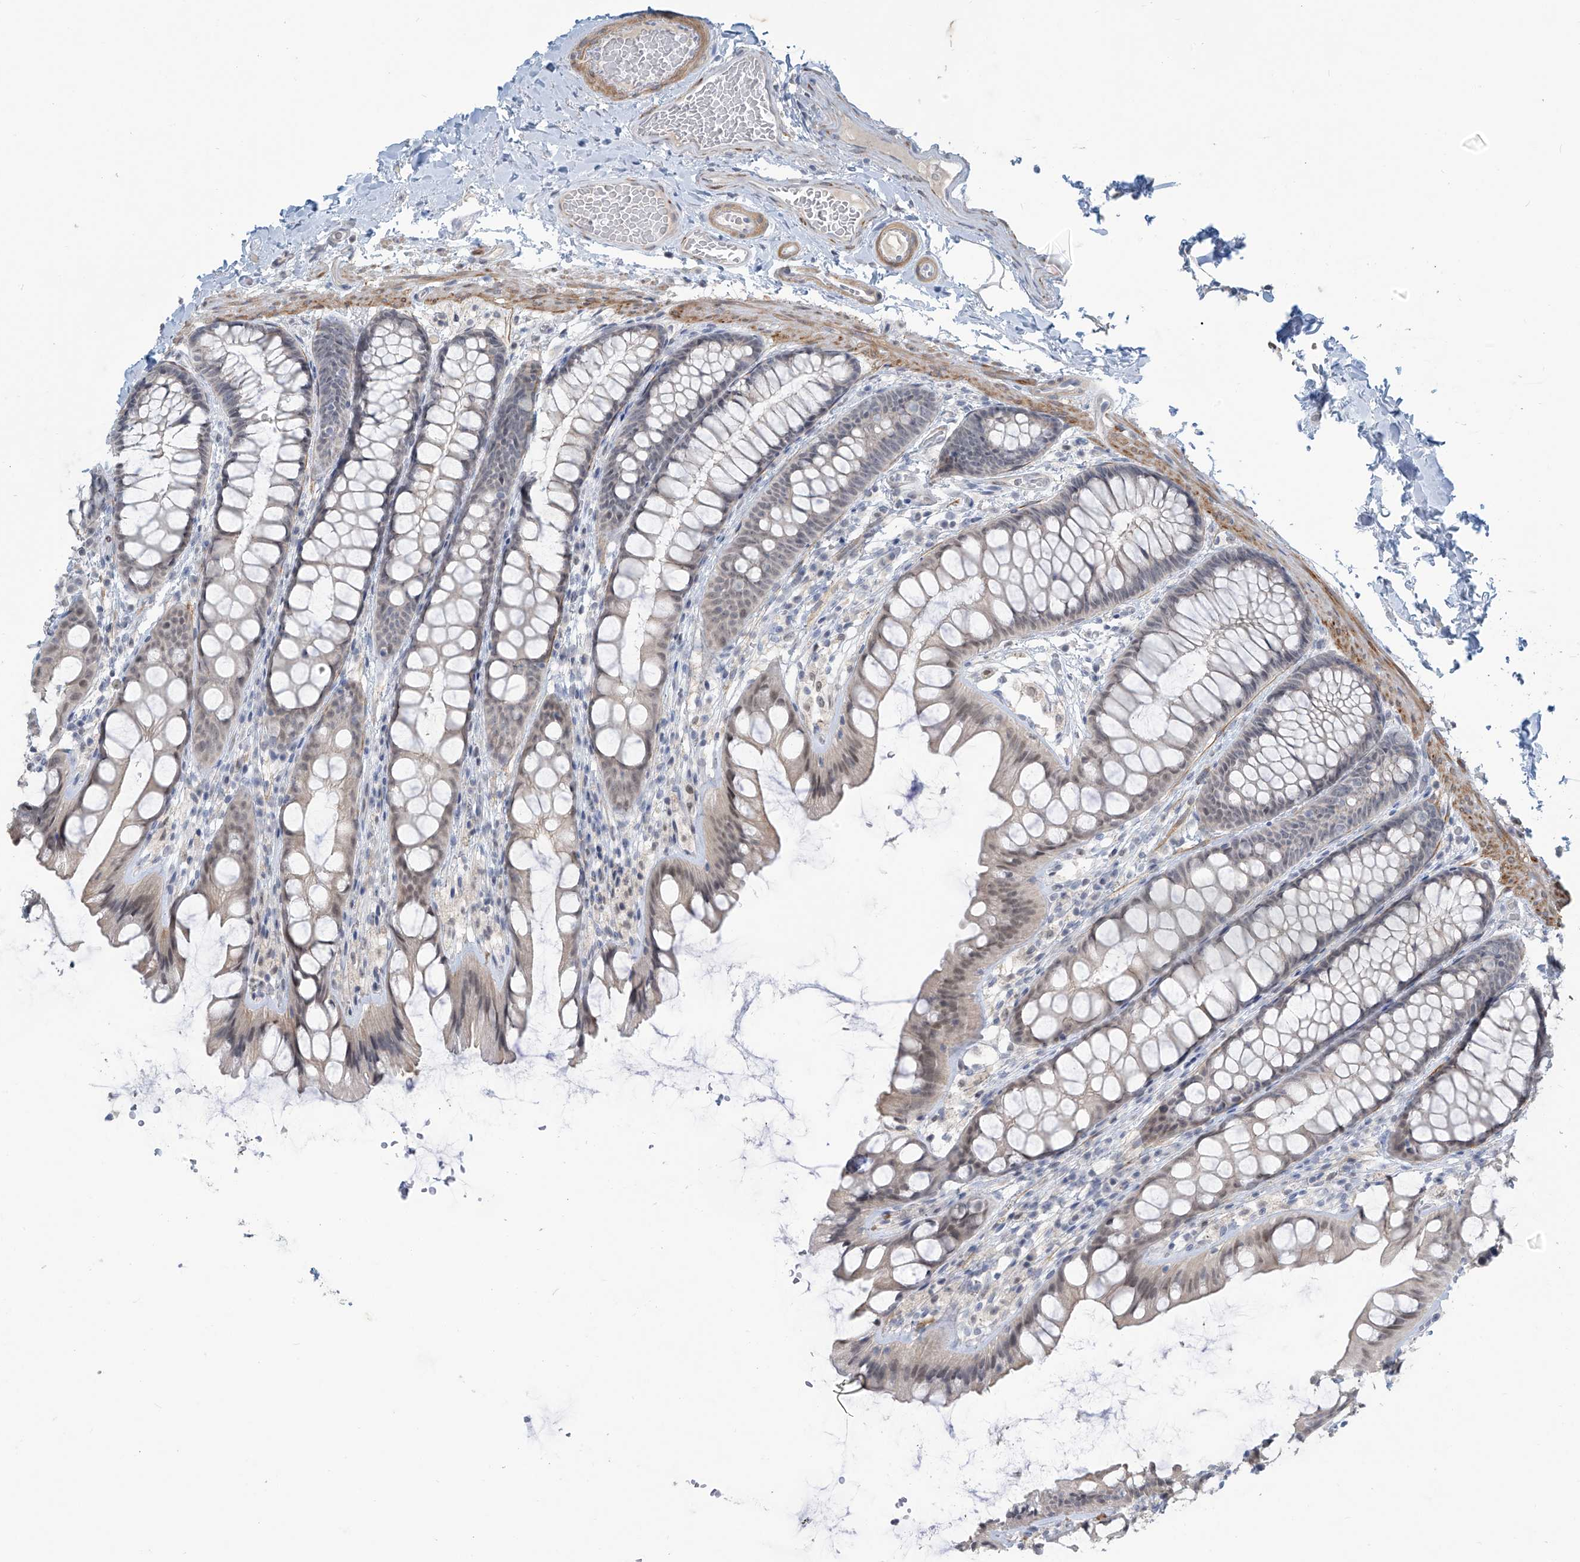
{"staining": {"intensity": "weak", "quantity": ">75%", "location": "cytoplasmic/membranous"}, "tissue": "colon", "cell_type": "Endothelial cells", "image_type": "normal", "snomed": [{"axis": "morphology", "description": "Normal tissue, NOS"}, {"axis": "topography", "description": "Colon"}], "caption": "Immunohistochemistry (IHC) photomicrograph of normal colon: colon stained using IHC demonstrates low levels of weak protein expression localized specifically in the cytoplasmic/membranous of endothelial cells, appearing as a cytoplasmic/membranous brown color.", "gene": "METAP1D", "patient": {"sex": "male", "age": 47}}